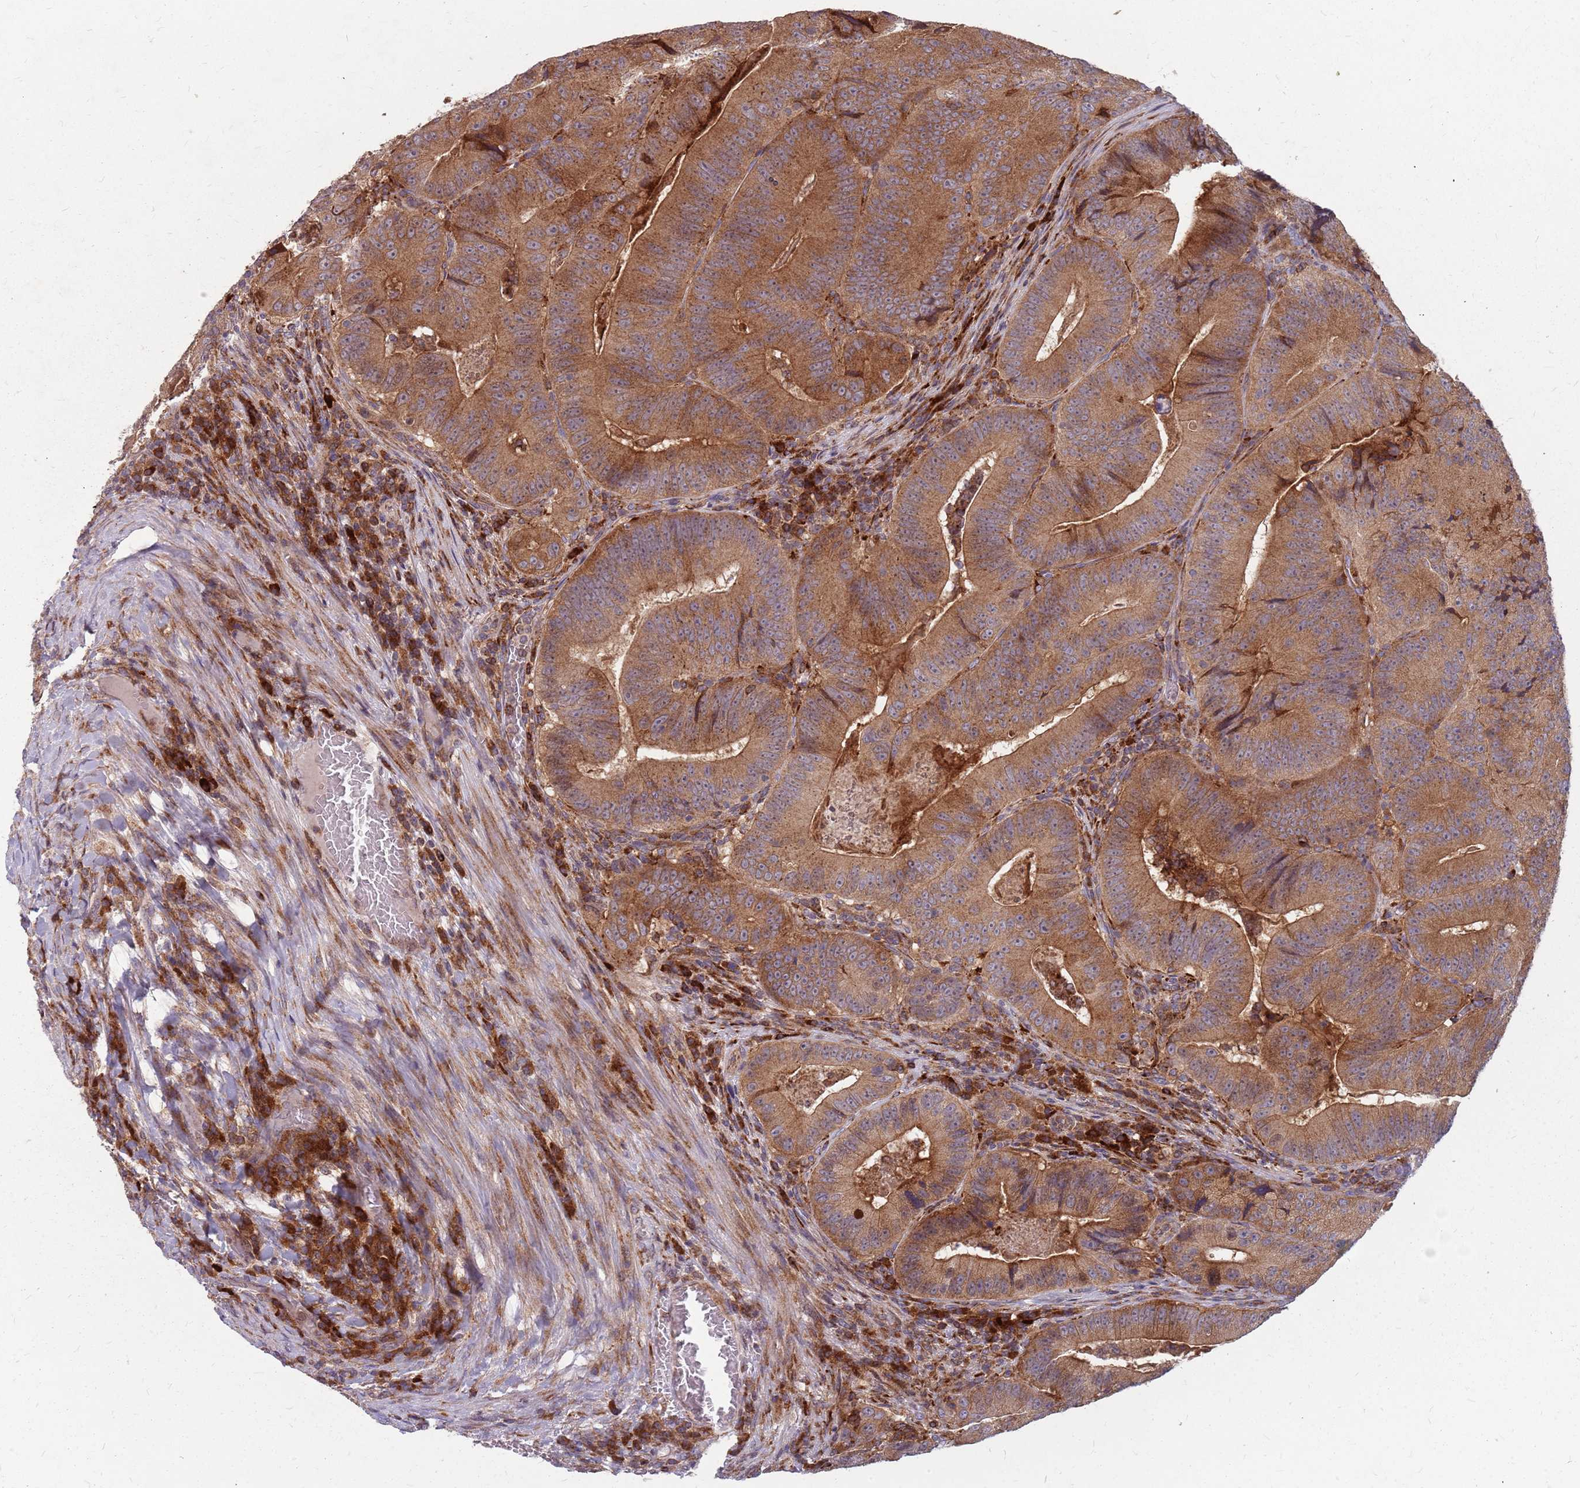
{"staining": {"intensity": "moderate", "quantity": ">75%", "location": "cytoplasmic/membranous"}, "tissue": "colorectal cancer", "cell_type": "Tumor cells", "image_type": "cancer", "snomed": [{"axis": "morphology", "description": "Adenocarcinoma, NOS"}, {"axis": "topography", "description": "Colon"}], "caption": "Adenocarcinoma (colorectal) stained with DAB IHC exhibits medium levels of moderate cytoplasmic/membranous expression in approximately >75% of tumor cells.", "gene": "NME4", "patient": {"sex": "female", "age": 86}}